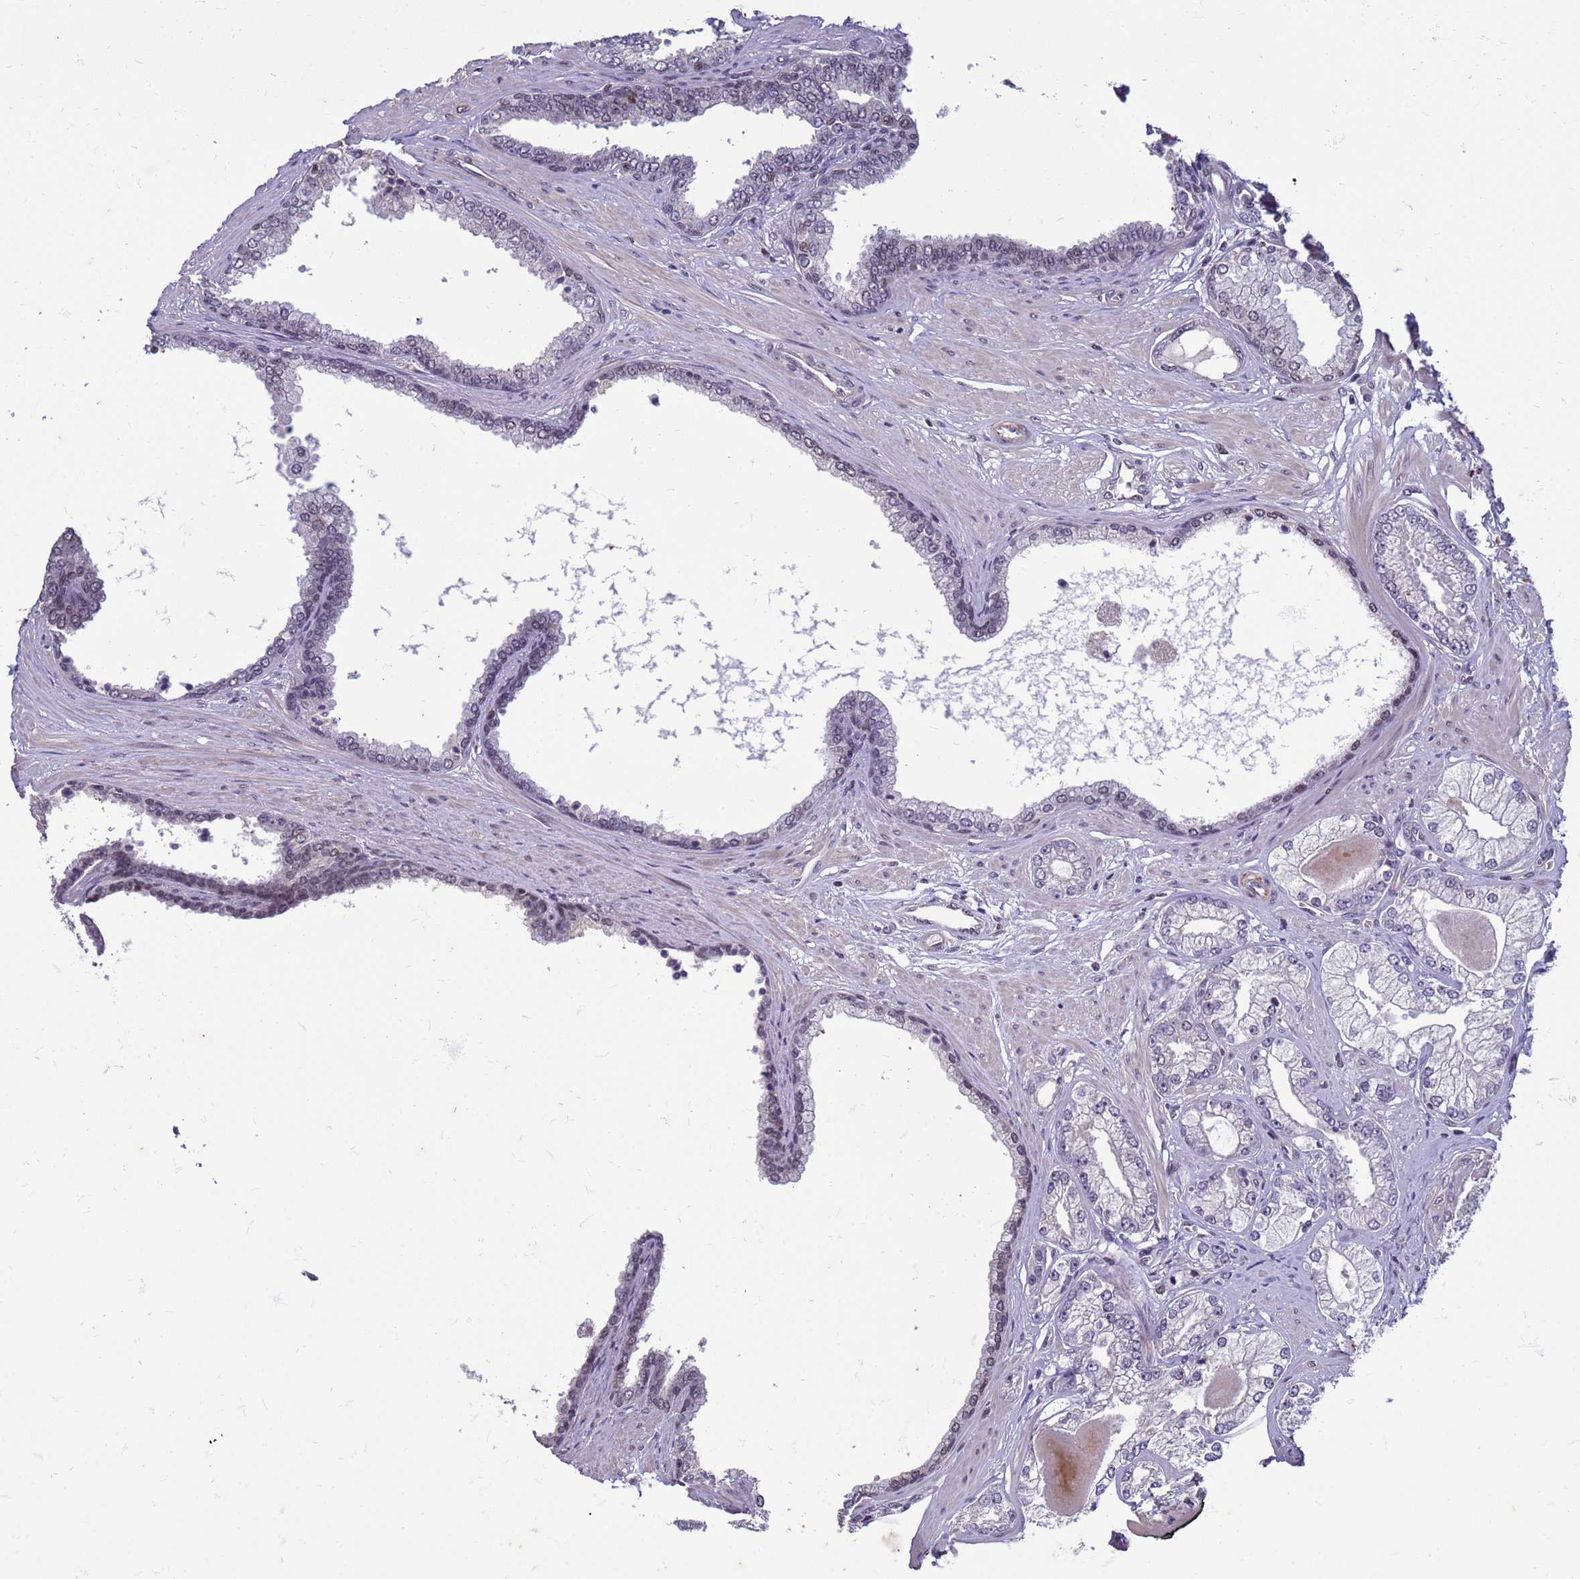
{"staining": {"intensity": "negative", "quantity": "none", "location": "none"}, "tissue": "prostate cancer", "cell_type": "Tumor cells", "image_type": "cancer", "snomed": [{"axis": "morphology", "description": "Adenocarcinoma, Low grade"}, {"axis": "topography", "description": "Prostate"}], "caption": "Immunohistochemistry image of human prostate cancer (low-grade adenocarcinoma) stained for a protein (brown), which exhibits no staining in tumor cells. (DAB (3,3'-diaminobenzidine) IHC with hematoxylin counter stain).", "gene": "NSL1", "patient": {"sex": "male", "age": 64}}